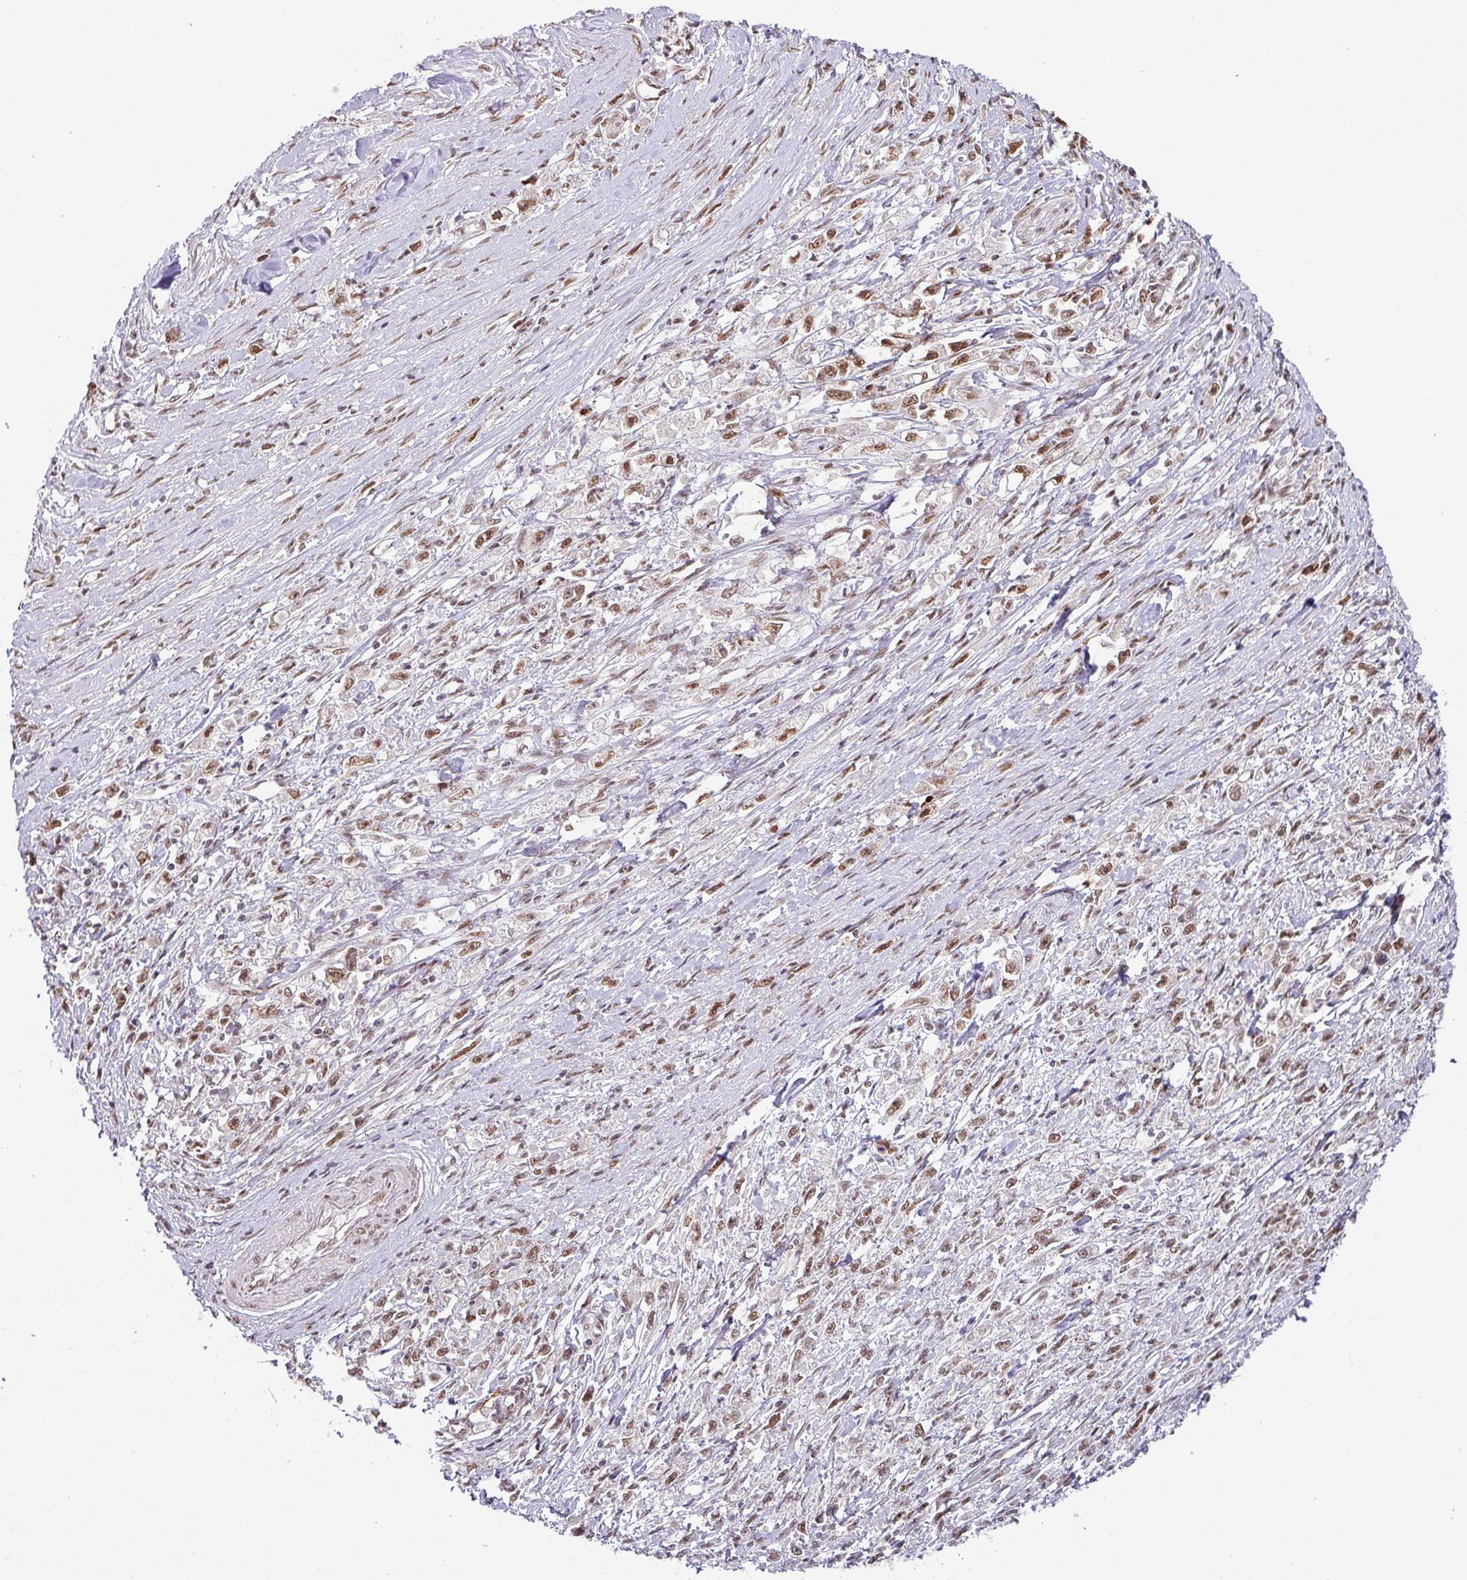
{"staining": {"intensity": "moderate", "quantity": ">75%", "location": "nuclear"}, "tissue": "stomach cancer", "cell_type": "Tumor cells", "image_type": "cancer", "snomed": [{"axis": "morphology", "description": "Adenocarcinoma, NOS"}, {"axis": "topography", "description": "Stomach"}], "caption": "There is medium levels of moderate nuclear expression in tumor cells of stomach cancer, as demonstrated by immunohistochemical staining (brown color).", "gene": "SRSF2", "patient": {"sex": "female", "age": 59}}